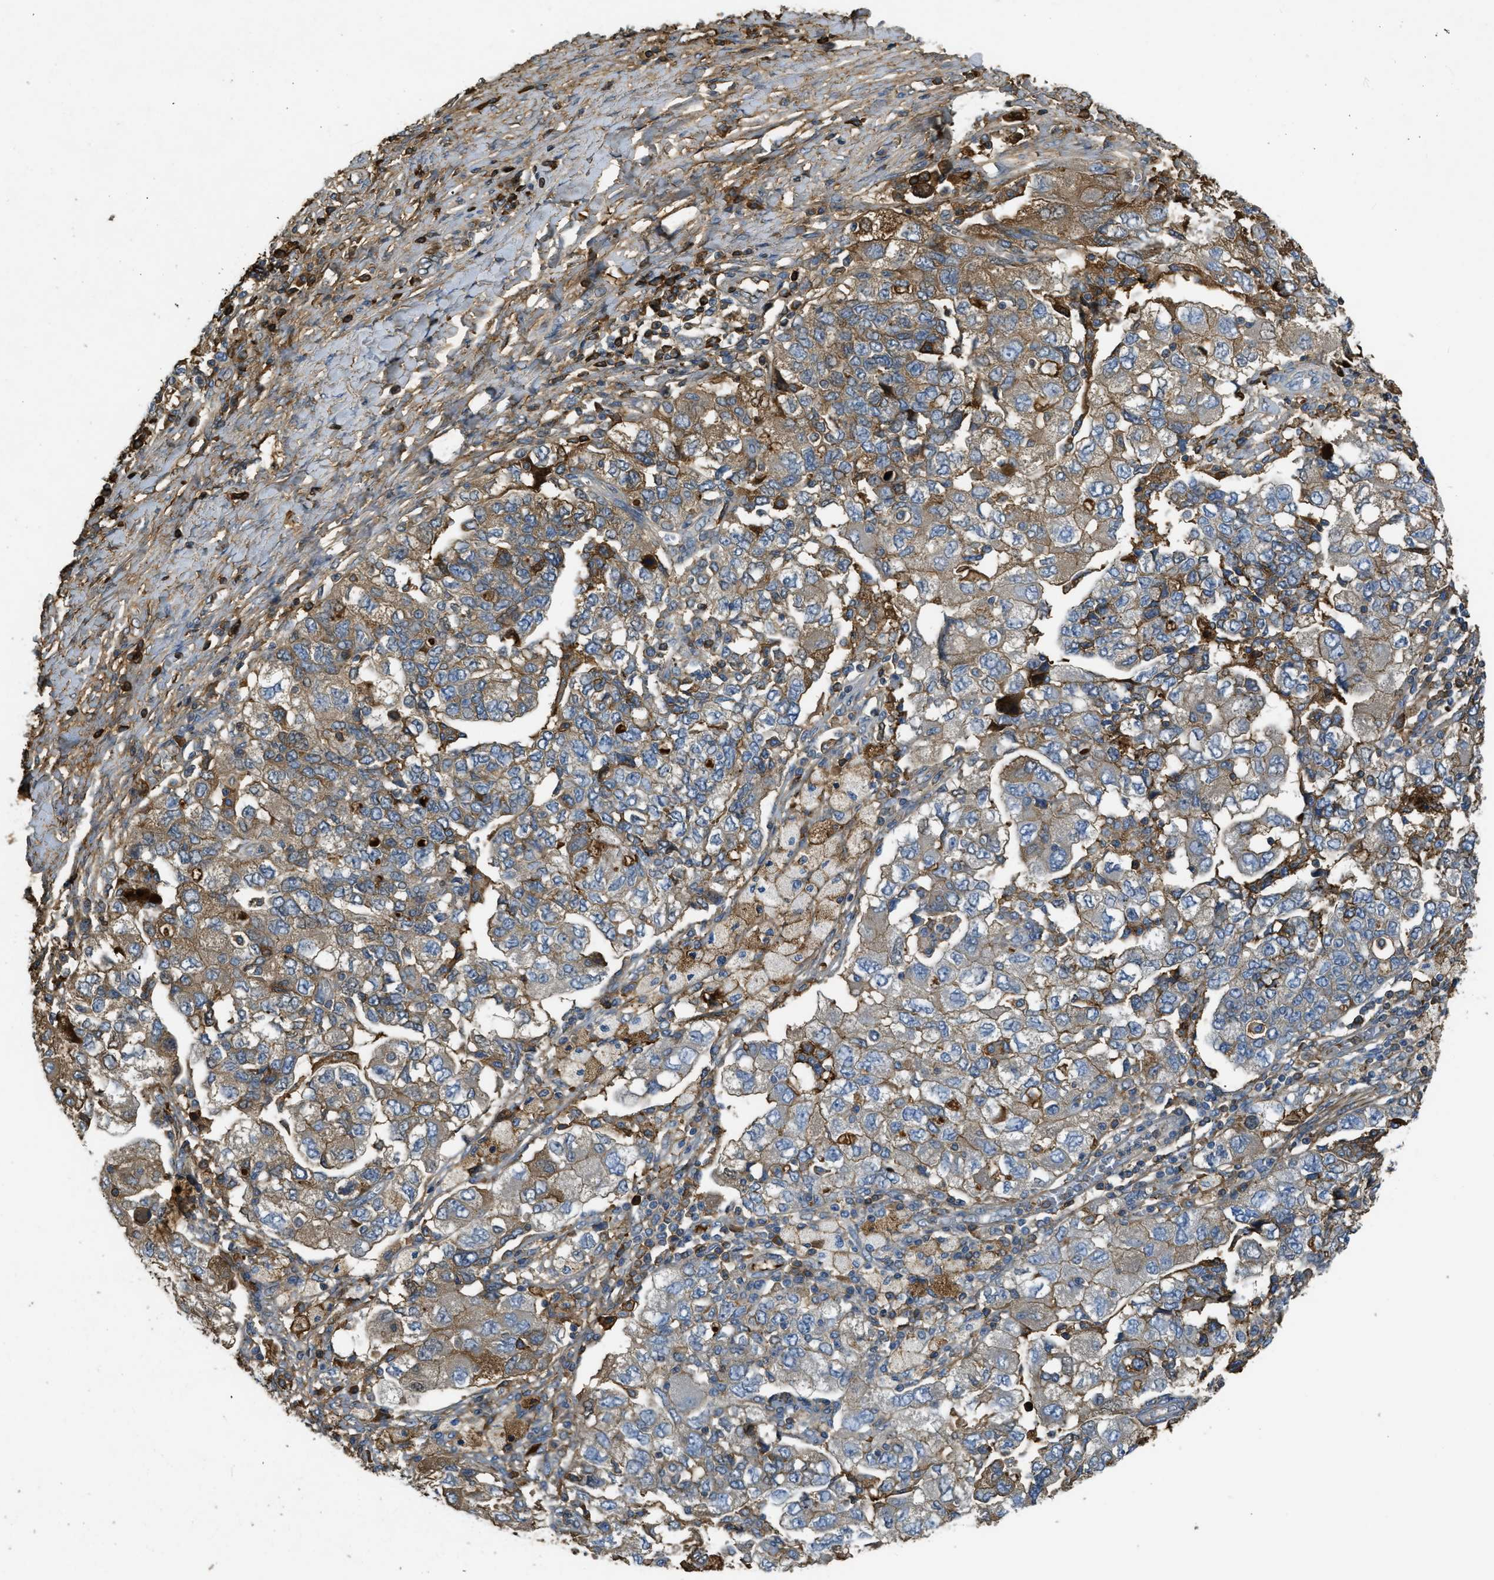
{"staining": {"intensity": "moderate", "quantity": "25%-75%", "location": "cytoplasmic/membranous"}, "tissue": "ovarian cancer", "cell_type": "Tumor cells", "image_type": "cancer", "snomed": [{"axis": "morphology", "description": "Carcinoma, NOS"}, {"axis": "morphology", "description": "Cystadenocarcinoma, serous, NOS"}, {"axis": "topography", "description": "Ovary"}], "caption": "Tumor cells exhibit medium levels of moderate cytoplasmic/membranous expression in about 25%-75% of cells in human ovarian cancer (serous cystadenocarcinoma).", "gene": "PRTN3", "patient": {"sex": "female", "age": 69}}